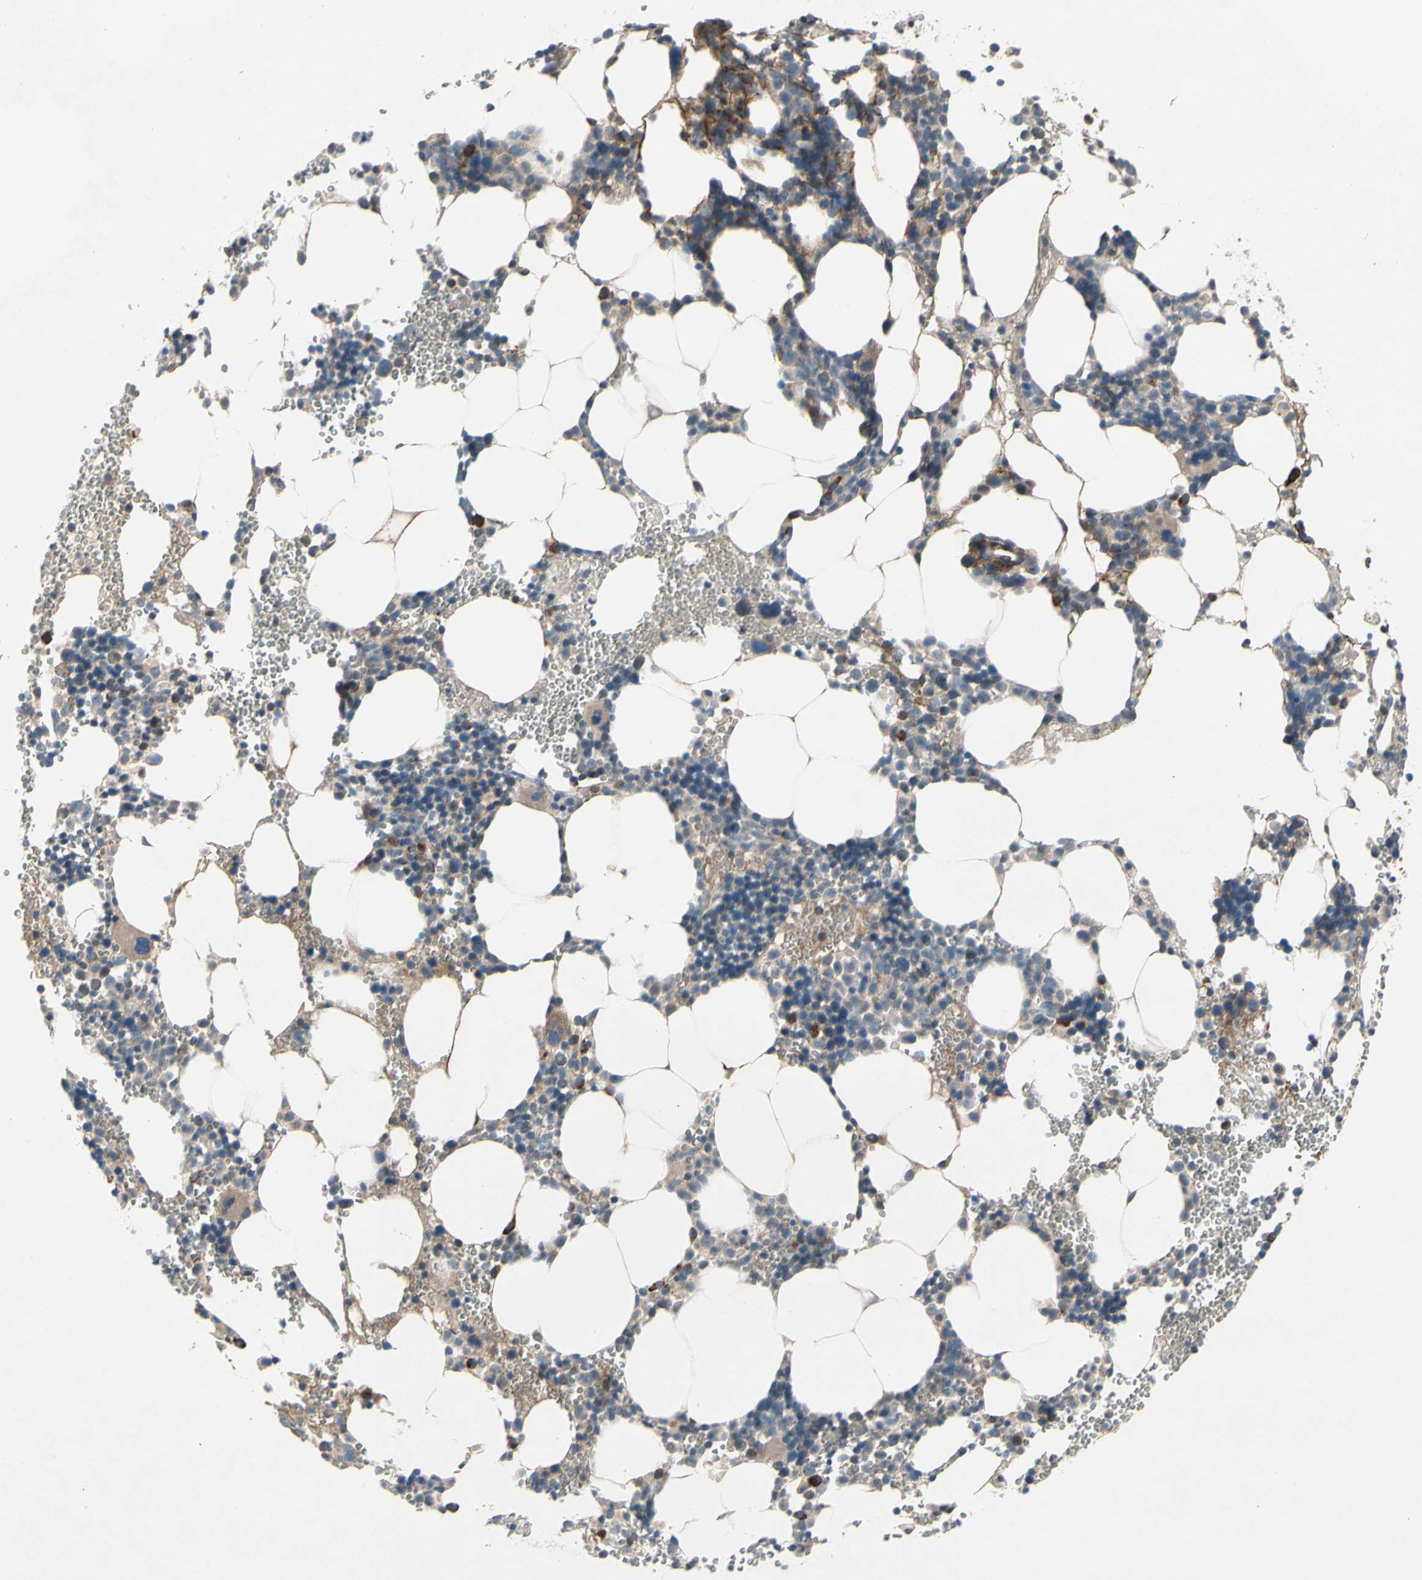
{"staining": {"intensity": "weak", "quantity": ">75%", "location": "cytoplasmic/membranous"}, "tissue": "bone marrow", "cell_type": "Hematopoietic cells", "image_type": "normal", "snomed": [{"axis": "morphology", "description": "Normal tissue, NOS"}, {"axis": "topography", "description": "Bone marrow"}], "caption": "Hematopoietic cells demonstrate weak cytoplasmic/membranous positivity in approximately >75% of cells in benign bone marrow.", "gene": "GALNT5", "patient": {"sex": "male", "age": 15}}